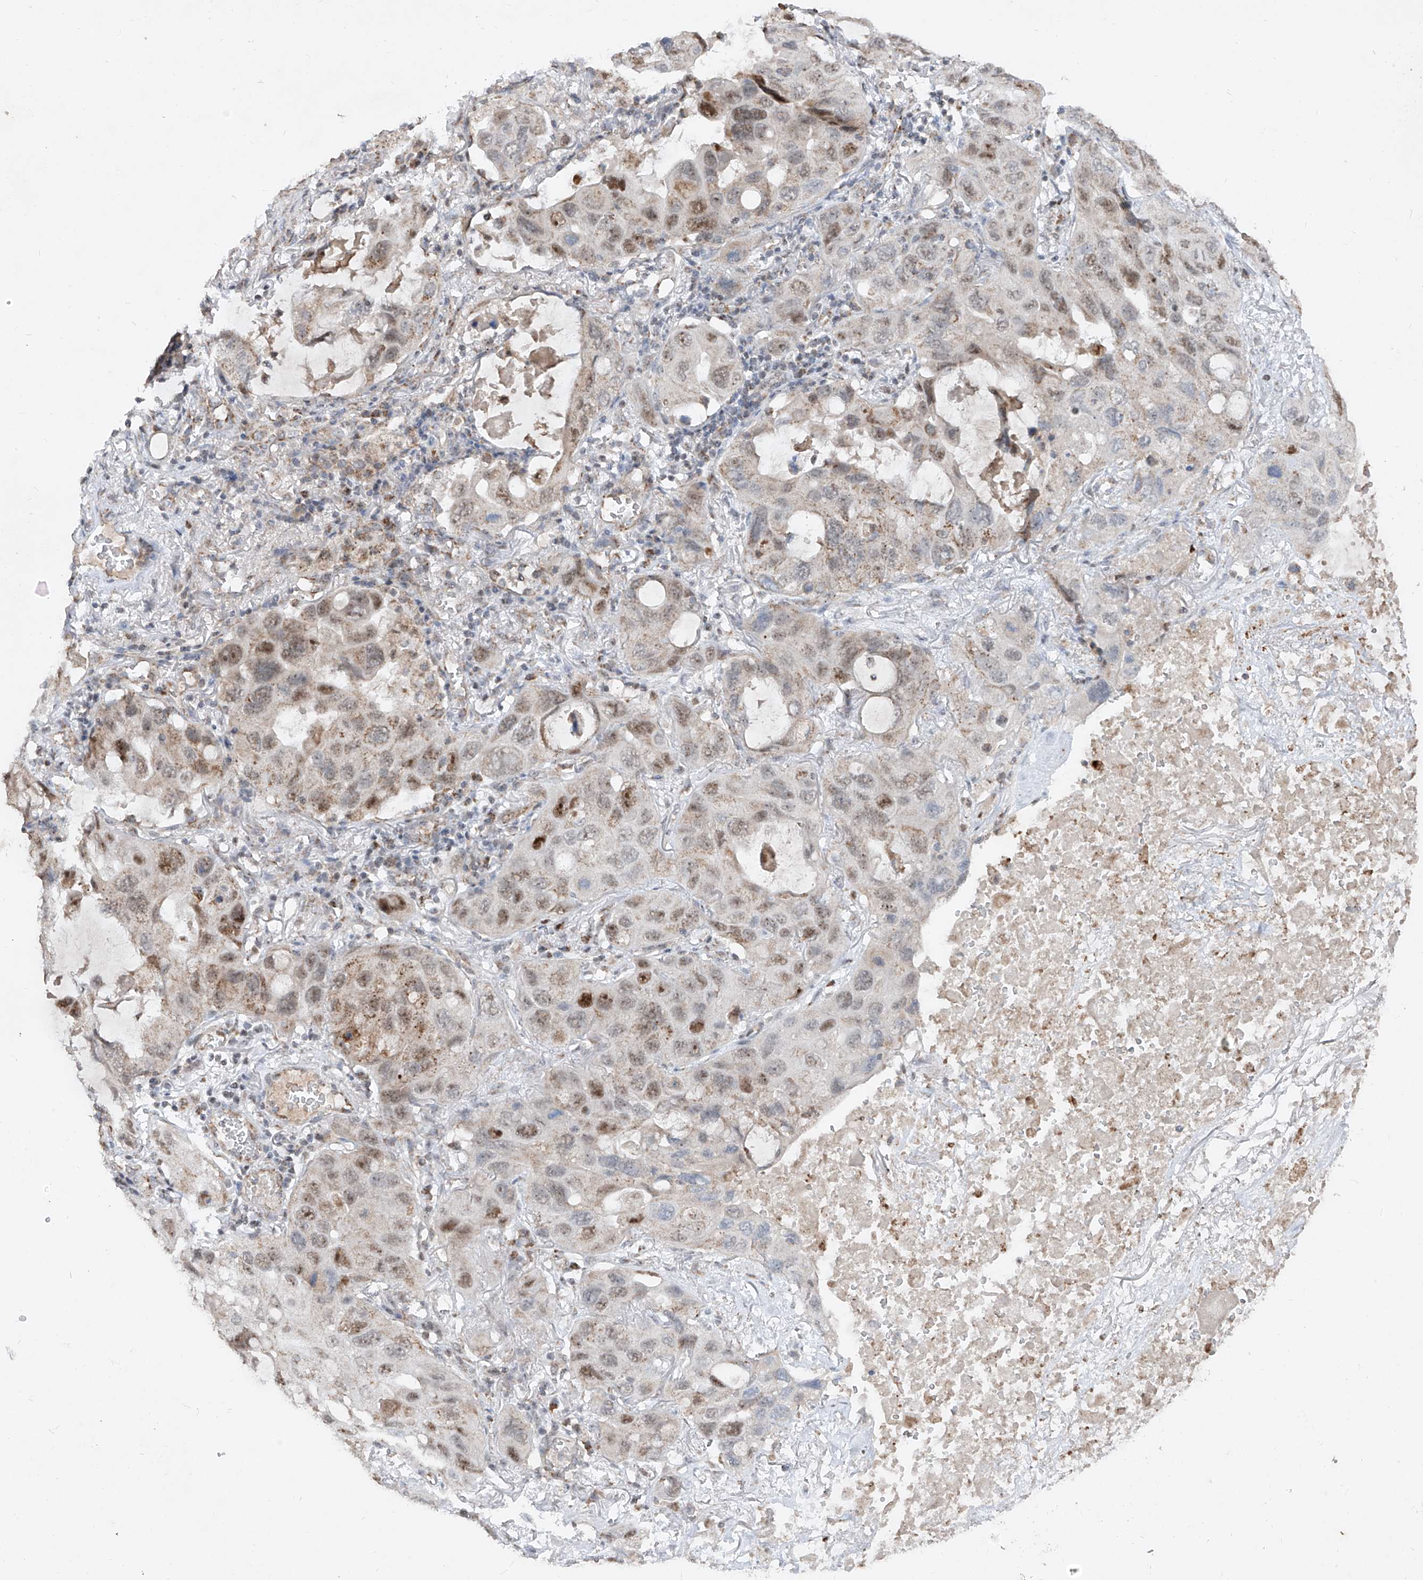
{"staining": {"intensity": "moderate", "quantity": "<25%", "location": "nuclear"}, "tissue": "lung cancer", "cell_type": "Tumor cells", "image_type": "cancer", "snomed": [{"axis": "morphology", "description": "Squamous cell carcinoma, NOS"}, {"axis": "topography", "description": "Lung"}], "caption": "The photomicrograph reveals staining of squamous cell carcinoma (lung), revealing moderate nuclear protein positivity (brown color) within tumor cells. (DAB (3,3'-diaminobenzidine) IHC with brightfield microscopy, high magnification).", "gene": "NDUFB3", "patient": {"sex": "female", "age": 73}}